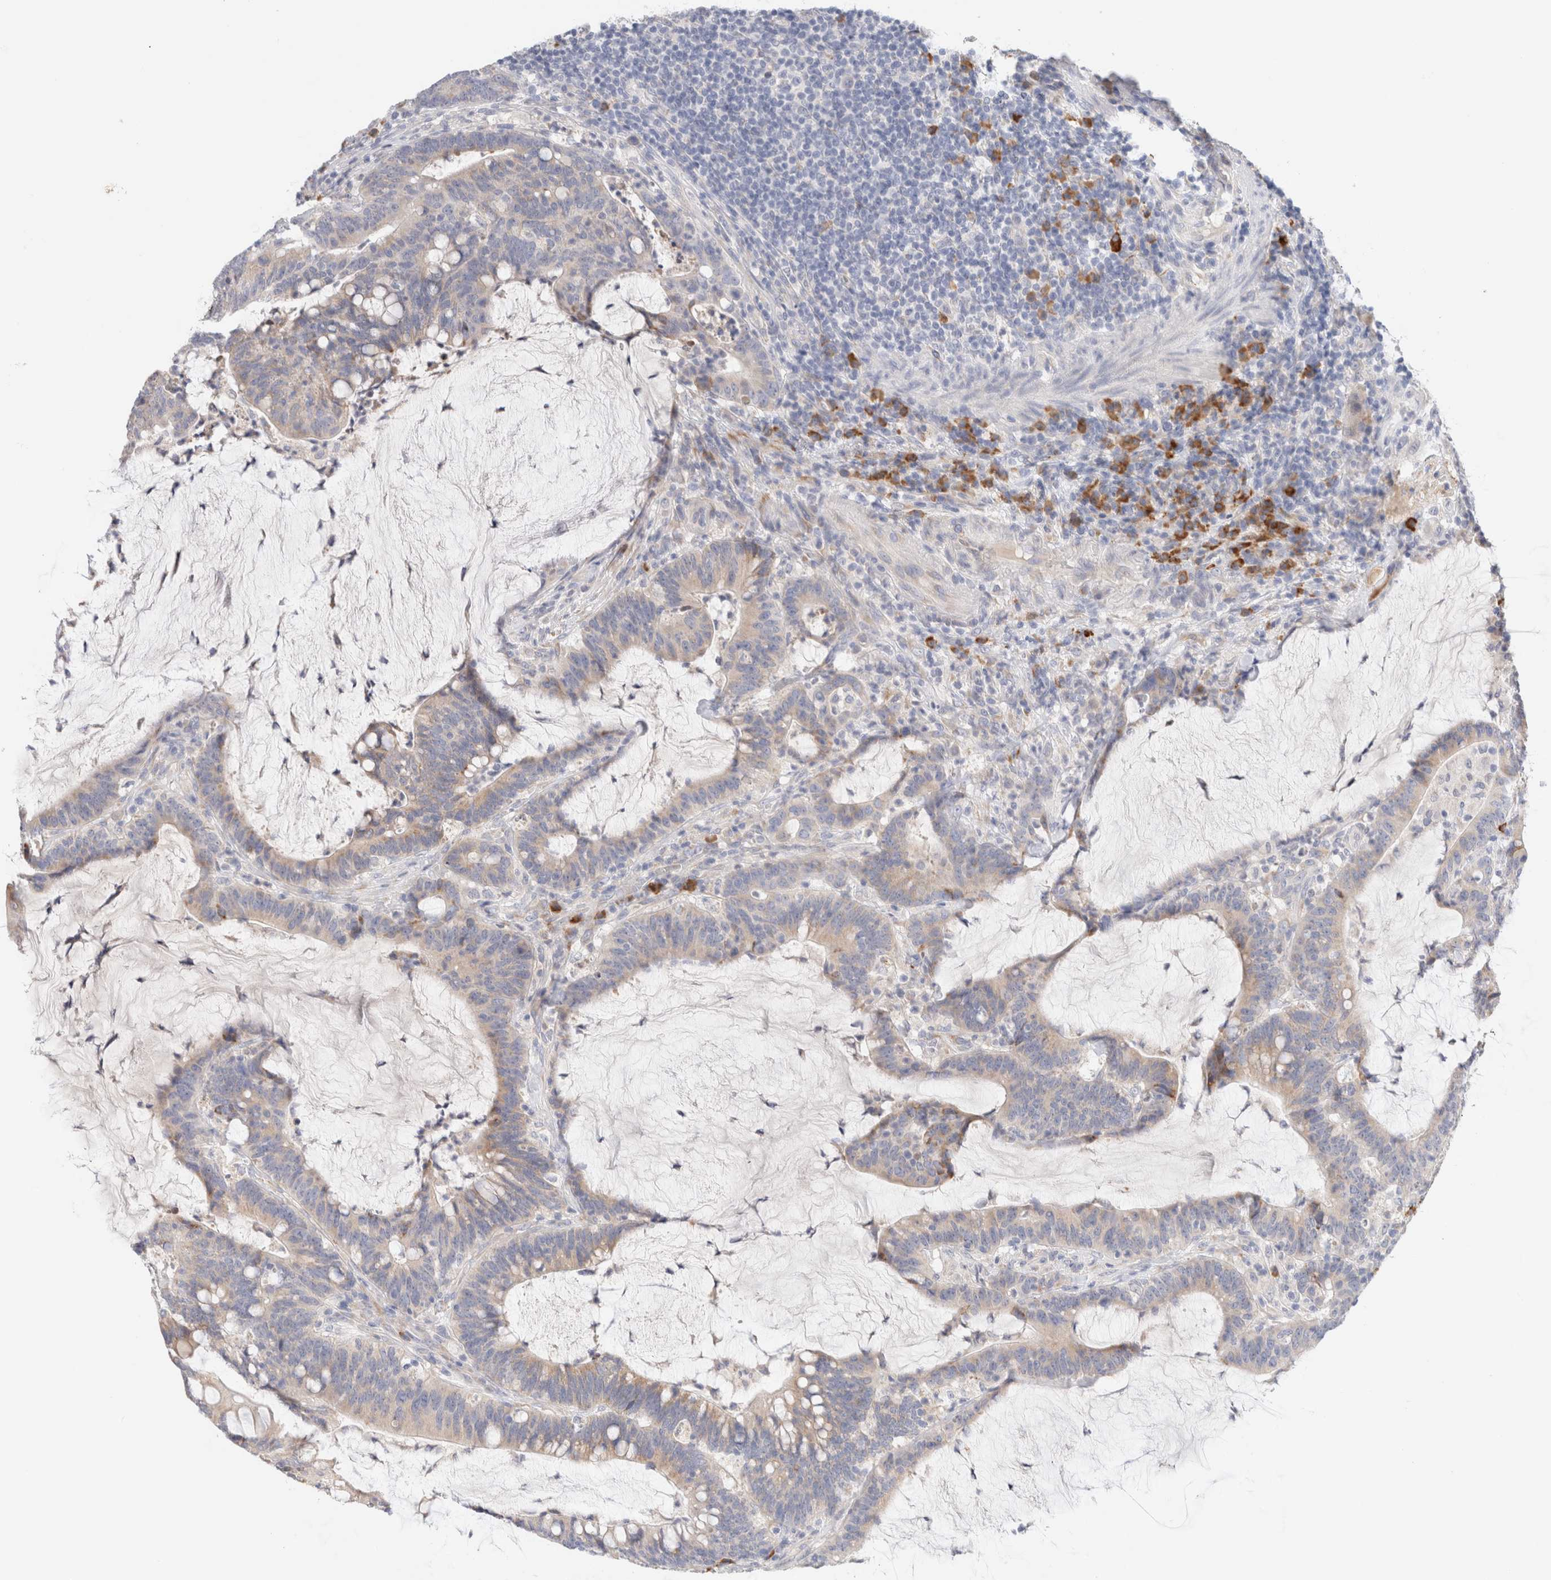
{"staining": {"intensity": "weak", "quantity": "<25%", "location": "cytoplasmic/membranous"}, "tissue": "colorectal cancer", "cell_type": "Tumor cells", "image_type": "cancer", "snomed": [{"axis": "morphology", "description": "Adenocarcinoma, NOS"}, {"axis": "topography", "description": "Colon"}], "caption": "Photomicrograph shows no significant protein staining in tumor cells of colorectal cancer.", "gene": "GADD45G", "patient": {"sex": "female", "age": 66}}